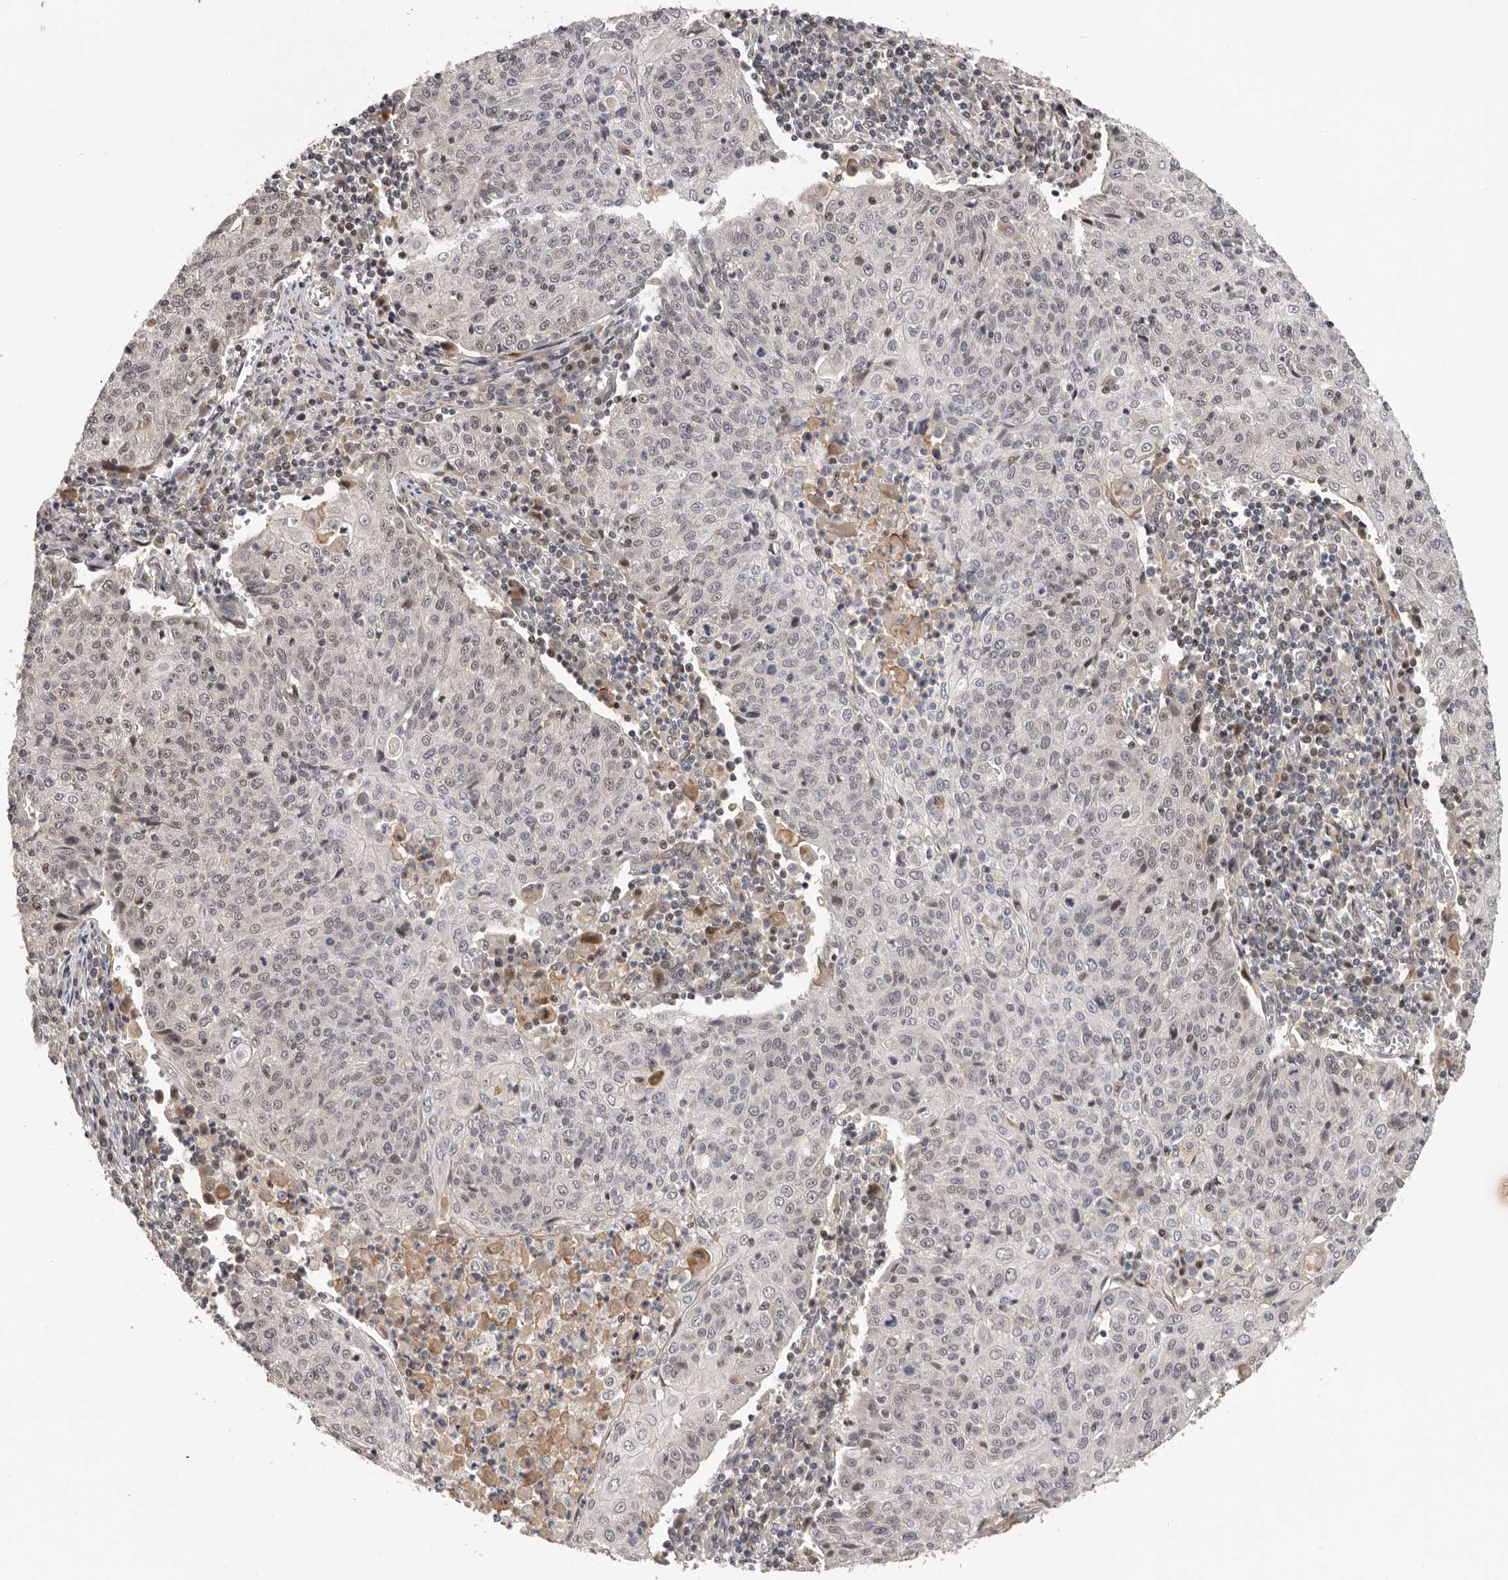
{"staining": {"intensity": "weak", "quantity": "<25%", "location": "nuclear"}, "tissue": "cervical cancer", "cell_type": "Tumor cells", "image_type": "cancer", "snomed": [{"axis": "morphology", "description": "Squamous cell carcinoma, NOS"}, {"axis": "topography", "description": "Cervix"}], "caption": "High power microscopy micrograph of an IHC image of squamous cell carcinoma (cervical), revealing no significant positivity in tumor cells.", "gene": "HENMT1", "patient": {"sex": "female", "age": 48}}